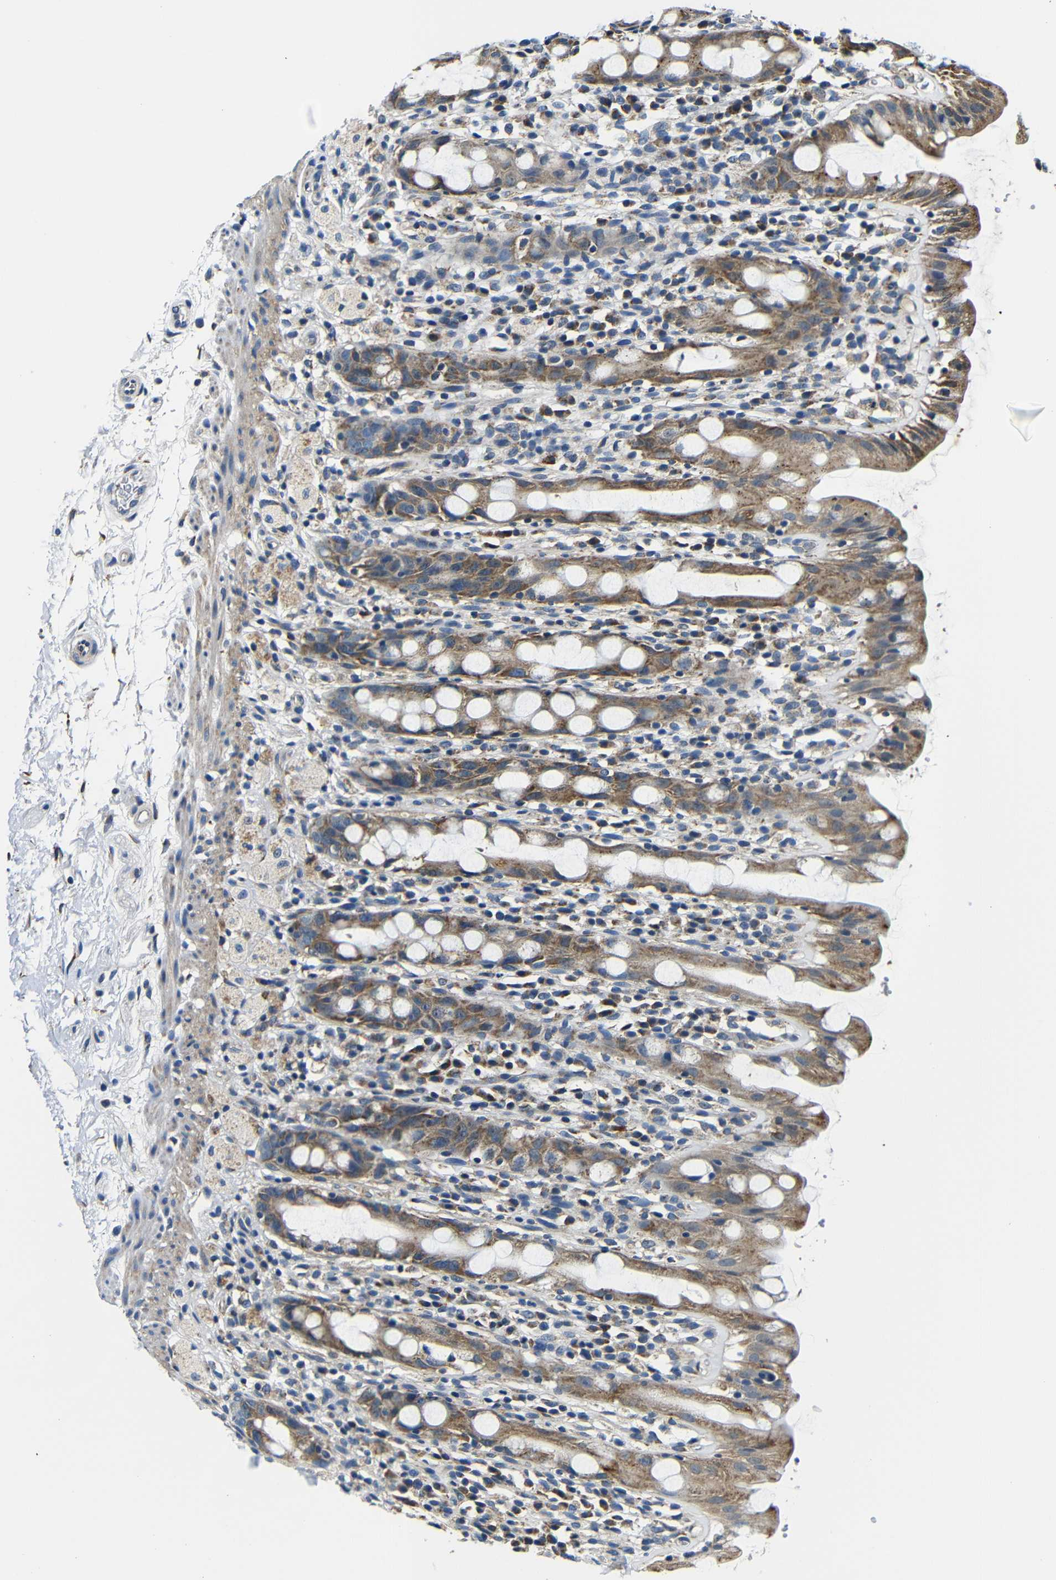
{"staining": {"intensity": "moderate", "quantity": ">75%", "location": "cytoplasmic/membranous"}, "tissue": "rectum", "cell_type": "Glandular cells", "image_type": "normal", "snomed": [{"axis": "morphology", "description": "Normal tissue, NOS"}, {"axis": "topography", "description": "Rectum"}], "caption": "Moderate cytoplasmic/membranous protein staining is seen in approximately >75% of glandular cells in rectum.", "gene": "FKBP14", "patient": {"sex": "male", "age": 44}}